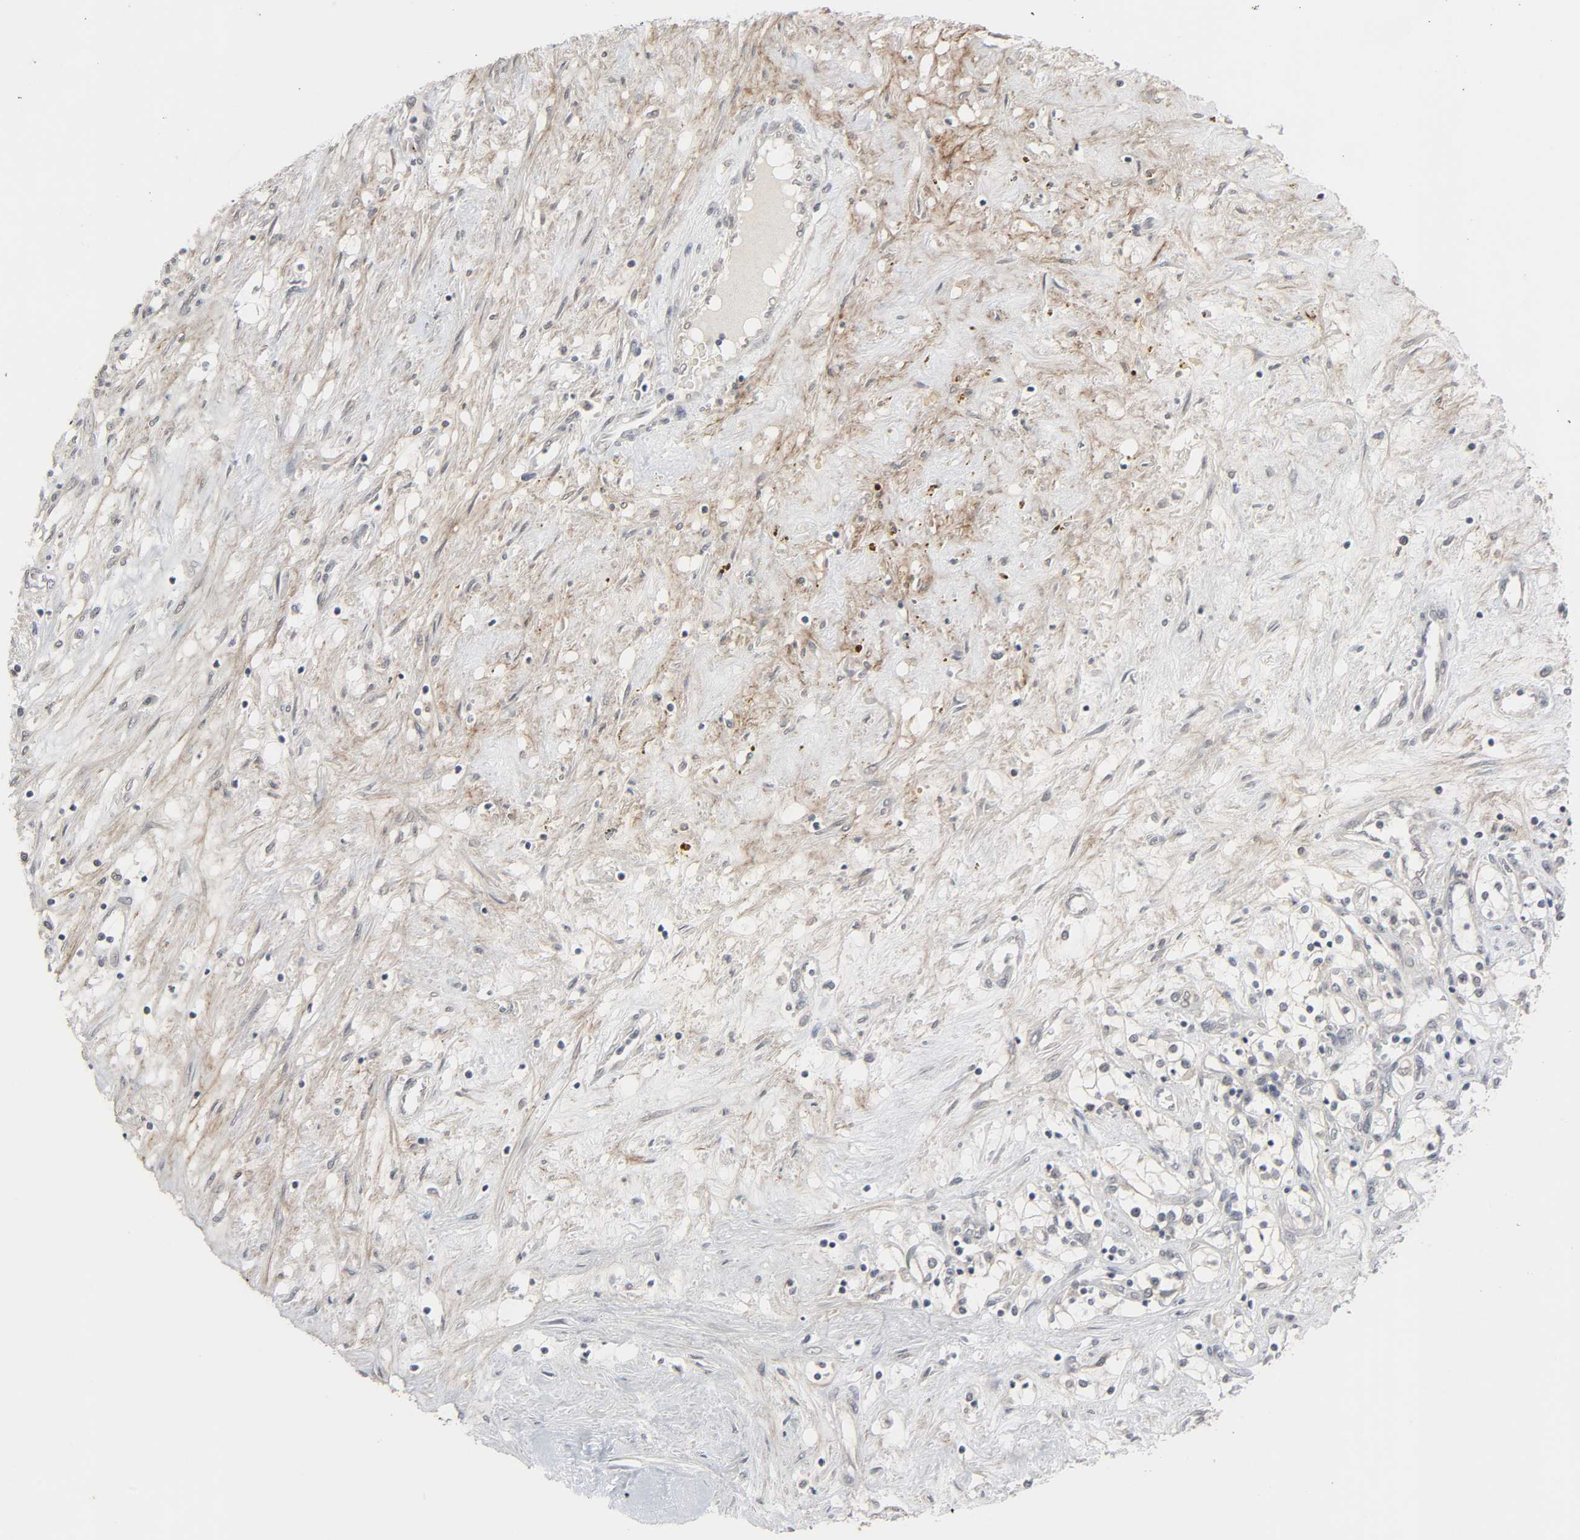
{"staining": {"intensity": "negative", "quantity": "none", "location": "none"}, "tissue": "renal cancer", "cell_type": "Tumor cells", "image_type": "cancer", "snomed": [{"axis": "morphology", "description": "Adenocarcinoma, NOS"}, {"axis": "topography", "description": "Kidney"}], "caption": "IHC image of neoplastic tissue: human adenocarcinoma (renal) stained with DAB (3,3'-diaminobenzidine) demonstrates no significant protein staining in tumor cells.", "gene": "ZNF222", "patient": {"sex": "male", "age": 68}}